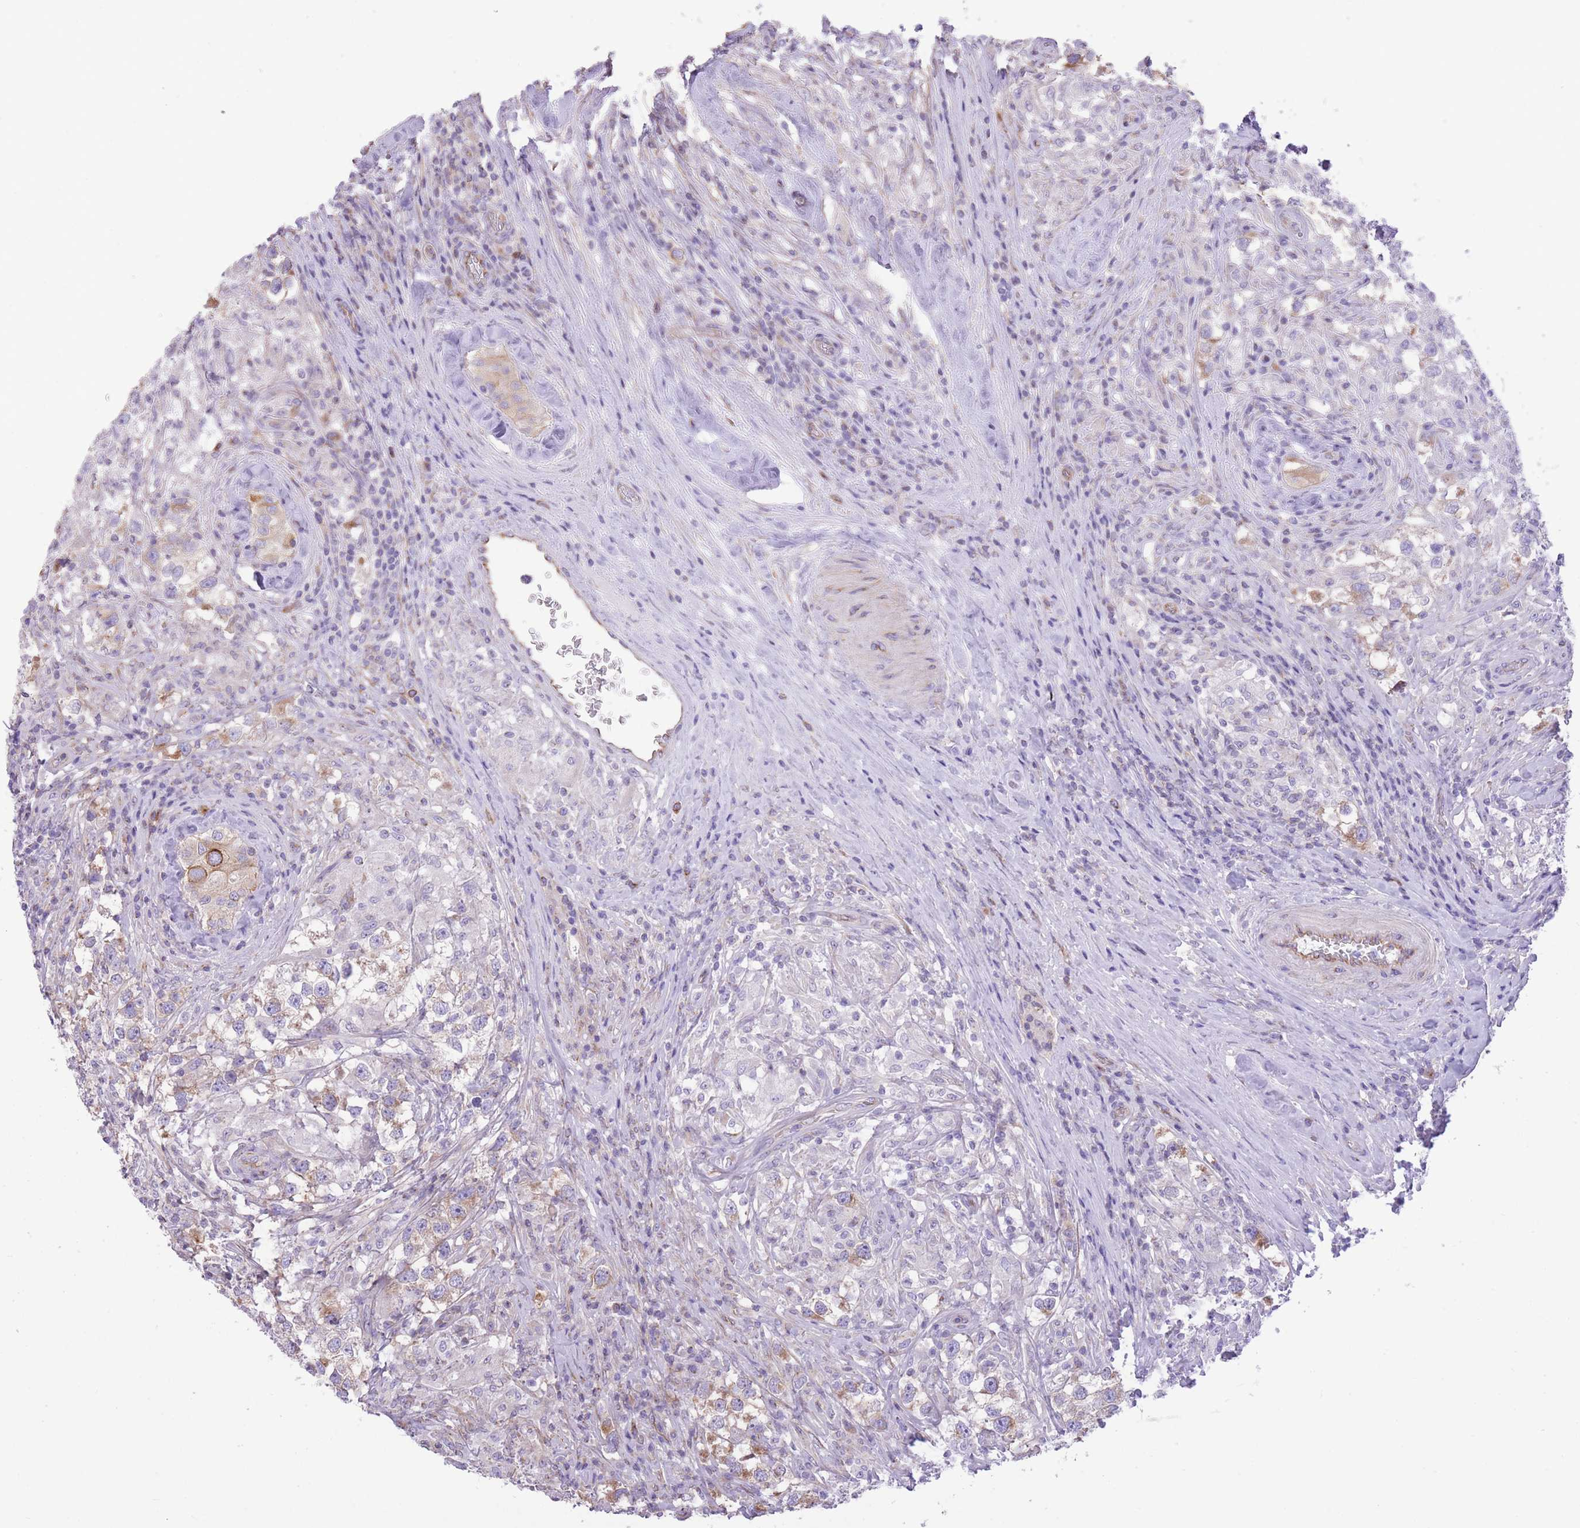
{"staining": {"intensity": "weak", "quantity": "25%-75%", "location": "cytoplasmic/membranous"}, "tissue": "testis cancer", "cell_type": "Tumor cells", "image_type": "cancer", "snomed": [{"axis": "morphology", "description": "Seminoma, NOS"}, {"axis": "topography", "description": "Testis"}], "caption": "Human seminoma (testis) stained for a protein (brown) reveals weak cytoplasmic/membranous positive expression in approximately 25%-75% of tumor cells.", "gene": "RHOU", "patient": {"sex": "male", "age": 46}}